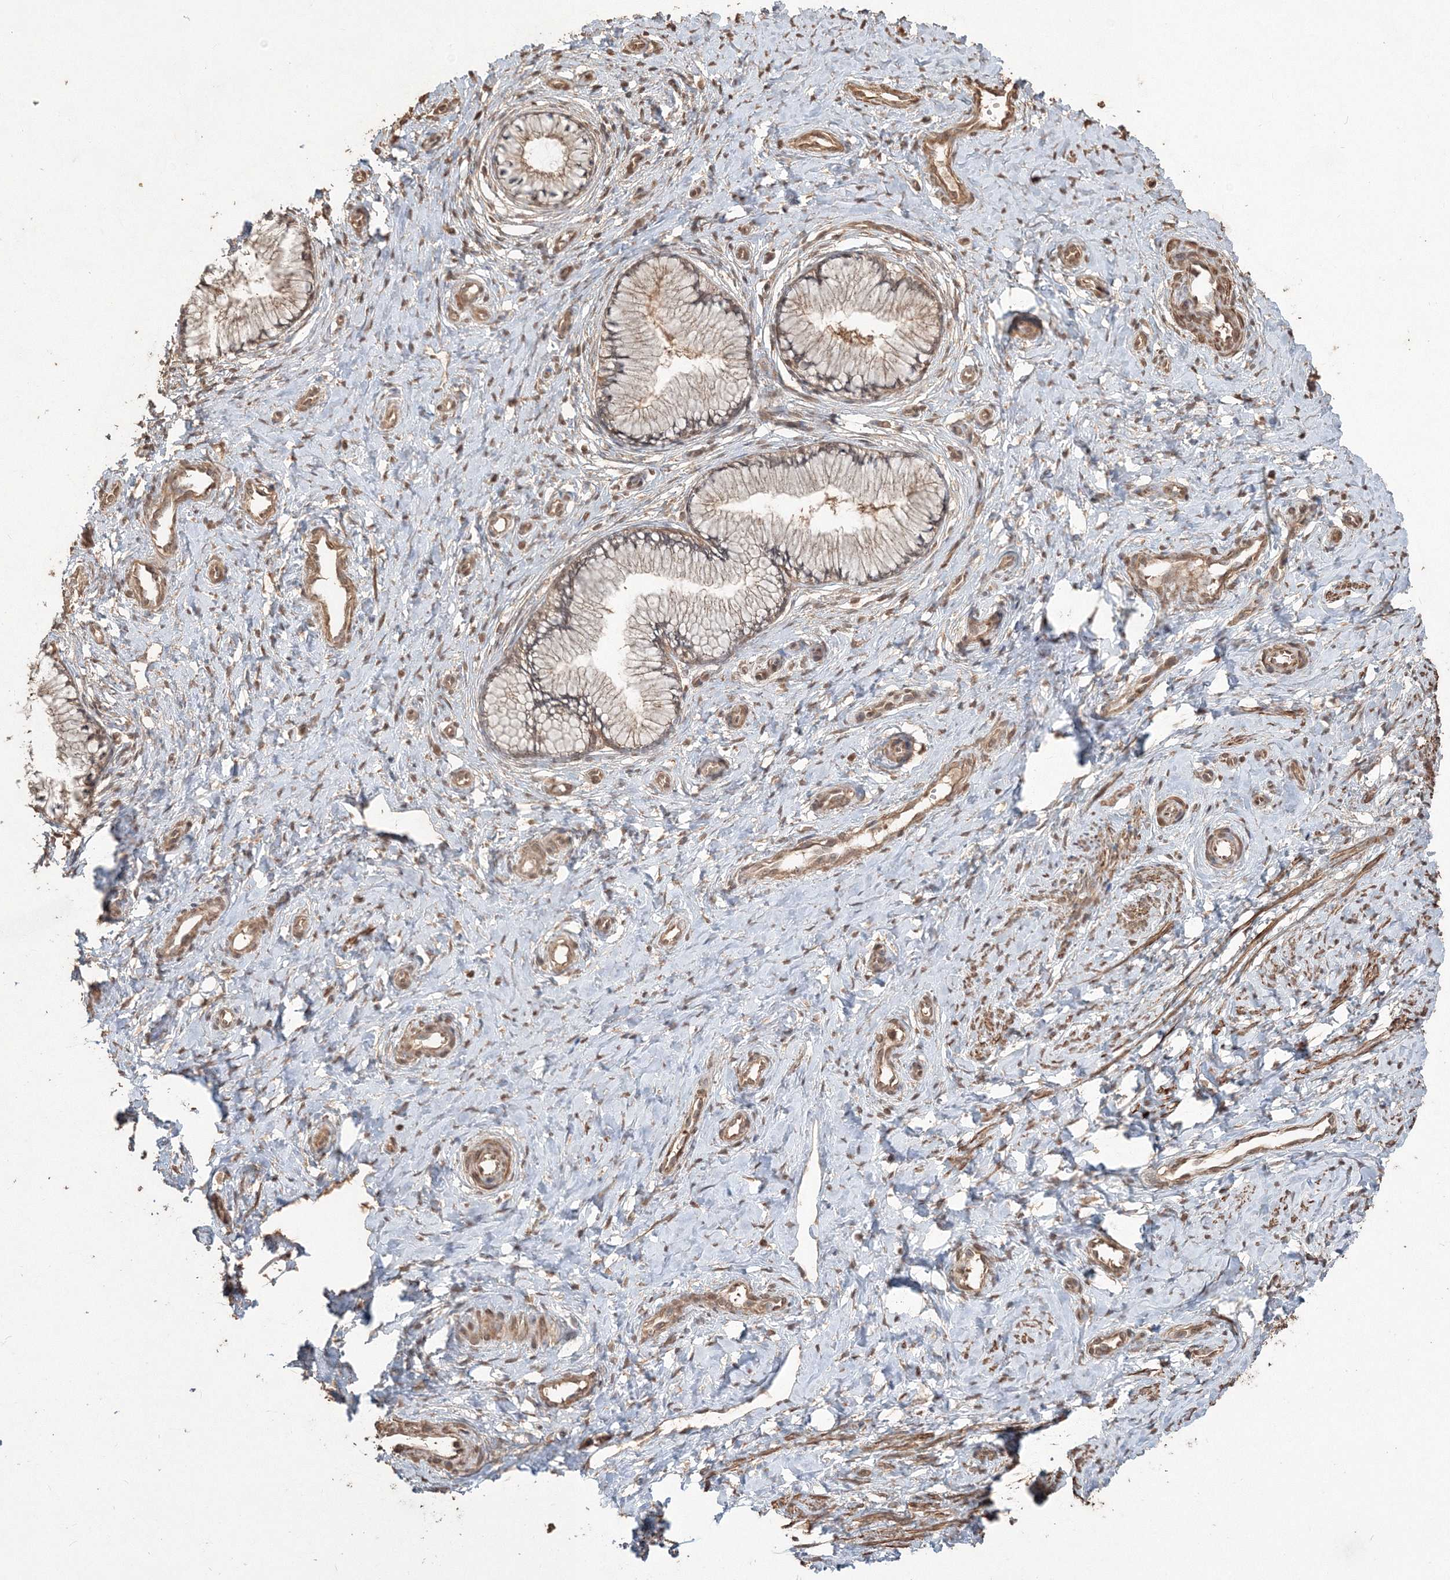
{"staining": {"intensity": "moderate", "quantity": "25%-75%", "location": "cytoplasmic/membranous"}, "tissue": "cervix", "cell_type": "Glandular cells", "image_type": "normal", "snomed": [{"axis": "morphology", "description": "Normal tissue, NOS"}, {"axis": "topography", "description": "Cervix"}], "caption": "Cervix stained with DAB (3,3'-diaminobenzidine) immunohistochemistry (IHC) exhibits medium levels of moderate cytoplasmic/membranous positivity in about 25%-75% of glandular cells. (Brightfield microscopy of DAB IHC at high magnification).", "gene": "CCDC122", "patient": {"sex": "female", "age": 36}}